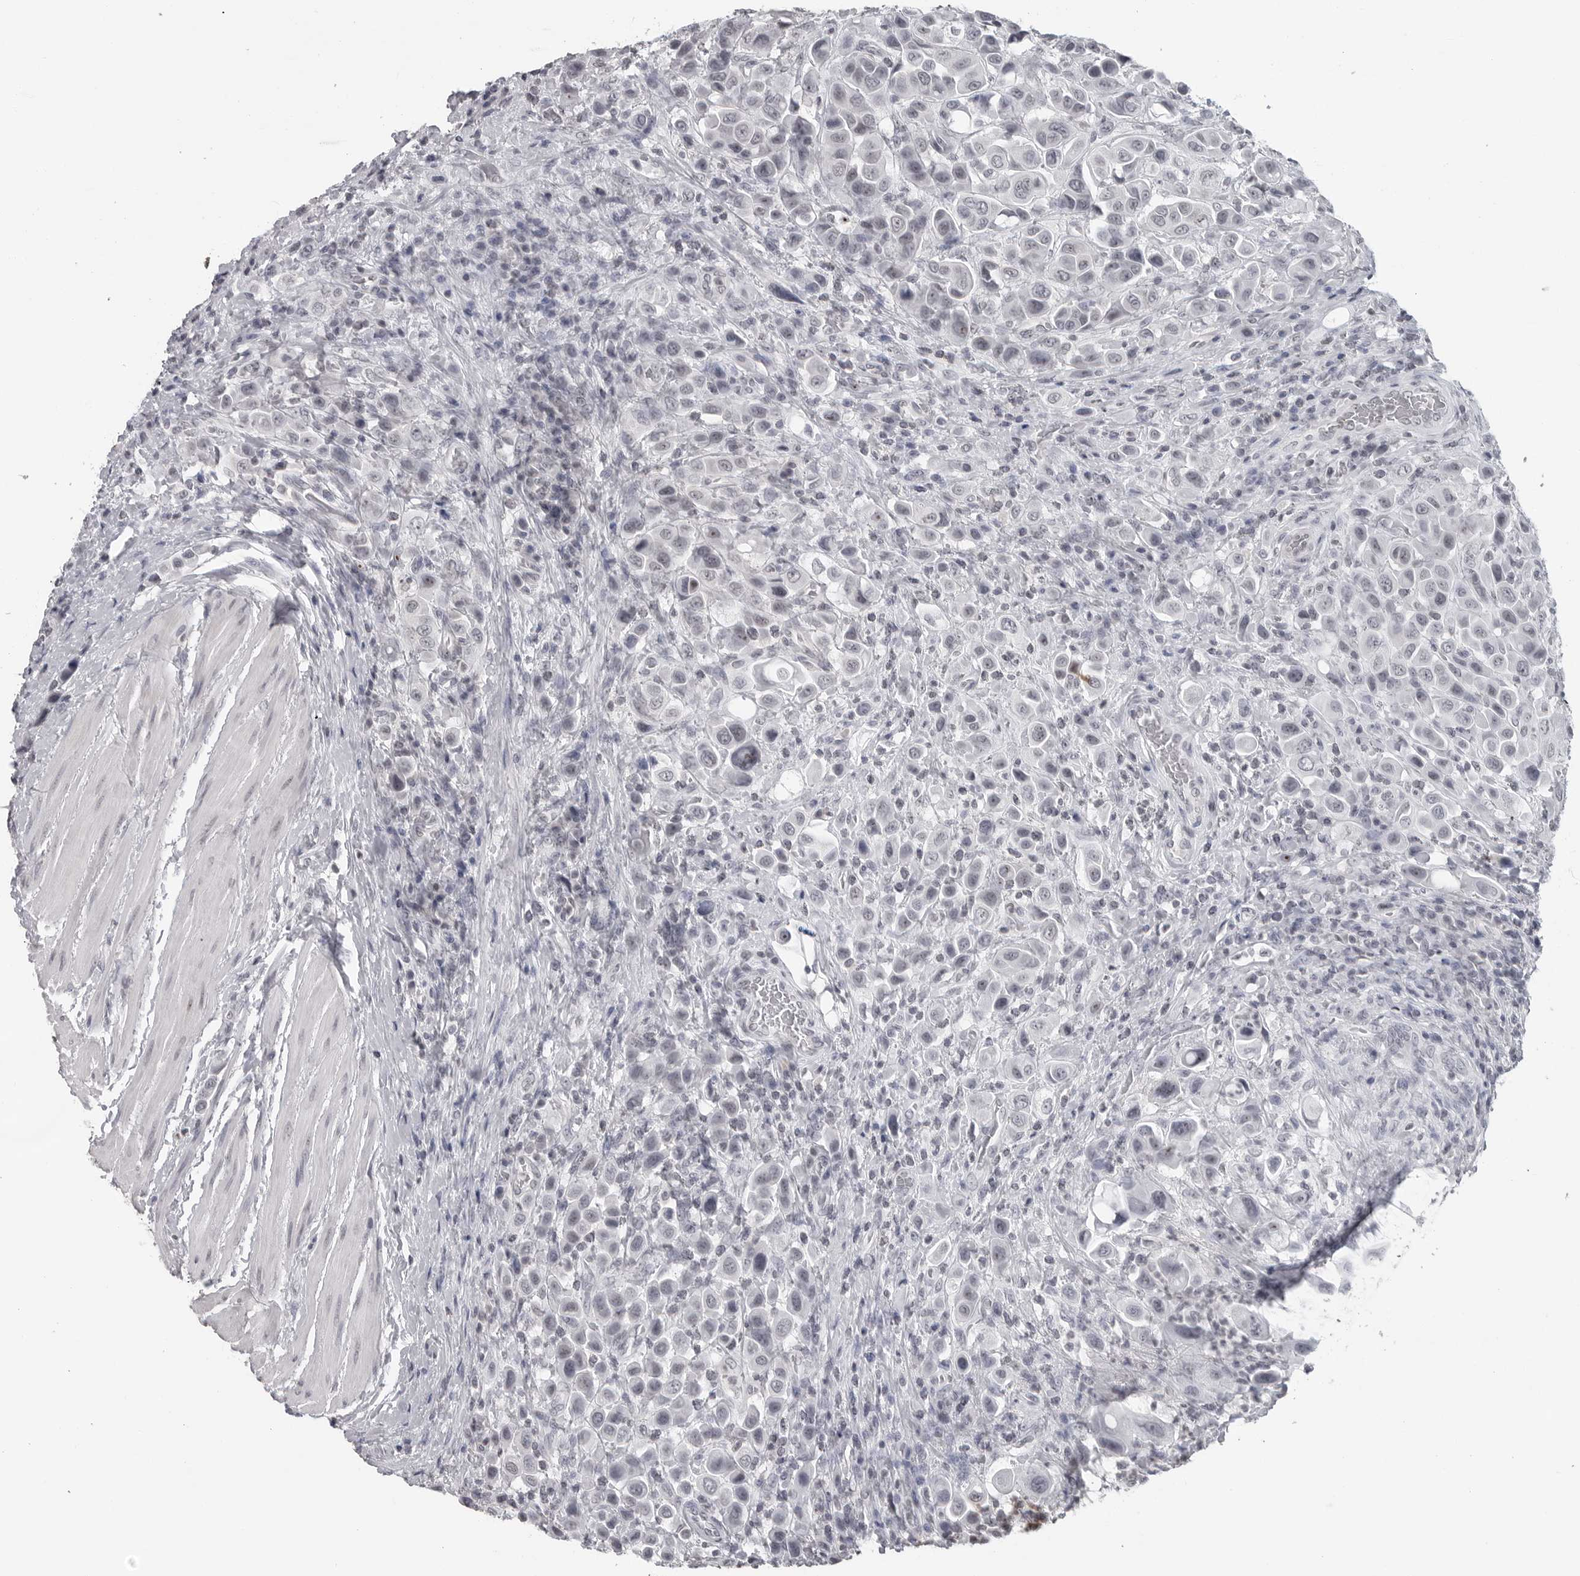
{"staining": {"intensity": "negative", "quantity": "none", "location": "none"}, "tissue": "urothelial cancer", "cell_type": "Tumor cells", "image_type": "cancer", "snomed": [{"axis": "morphology", "description": "Urothelial carcinoma, High grade"}, {"axis": "topography", "description": "Urinary bladder"}], "caption": "High power microscopy photomicrograph of an IHC photomicrograph of urothelial cancer, revealing no significant staining in tumor cells.", "gene": "DDX54", "patient": {"sex": "male", "age": 50}}